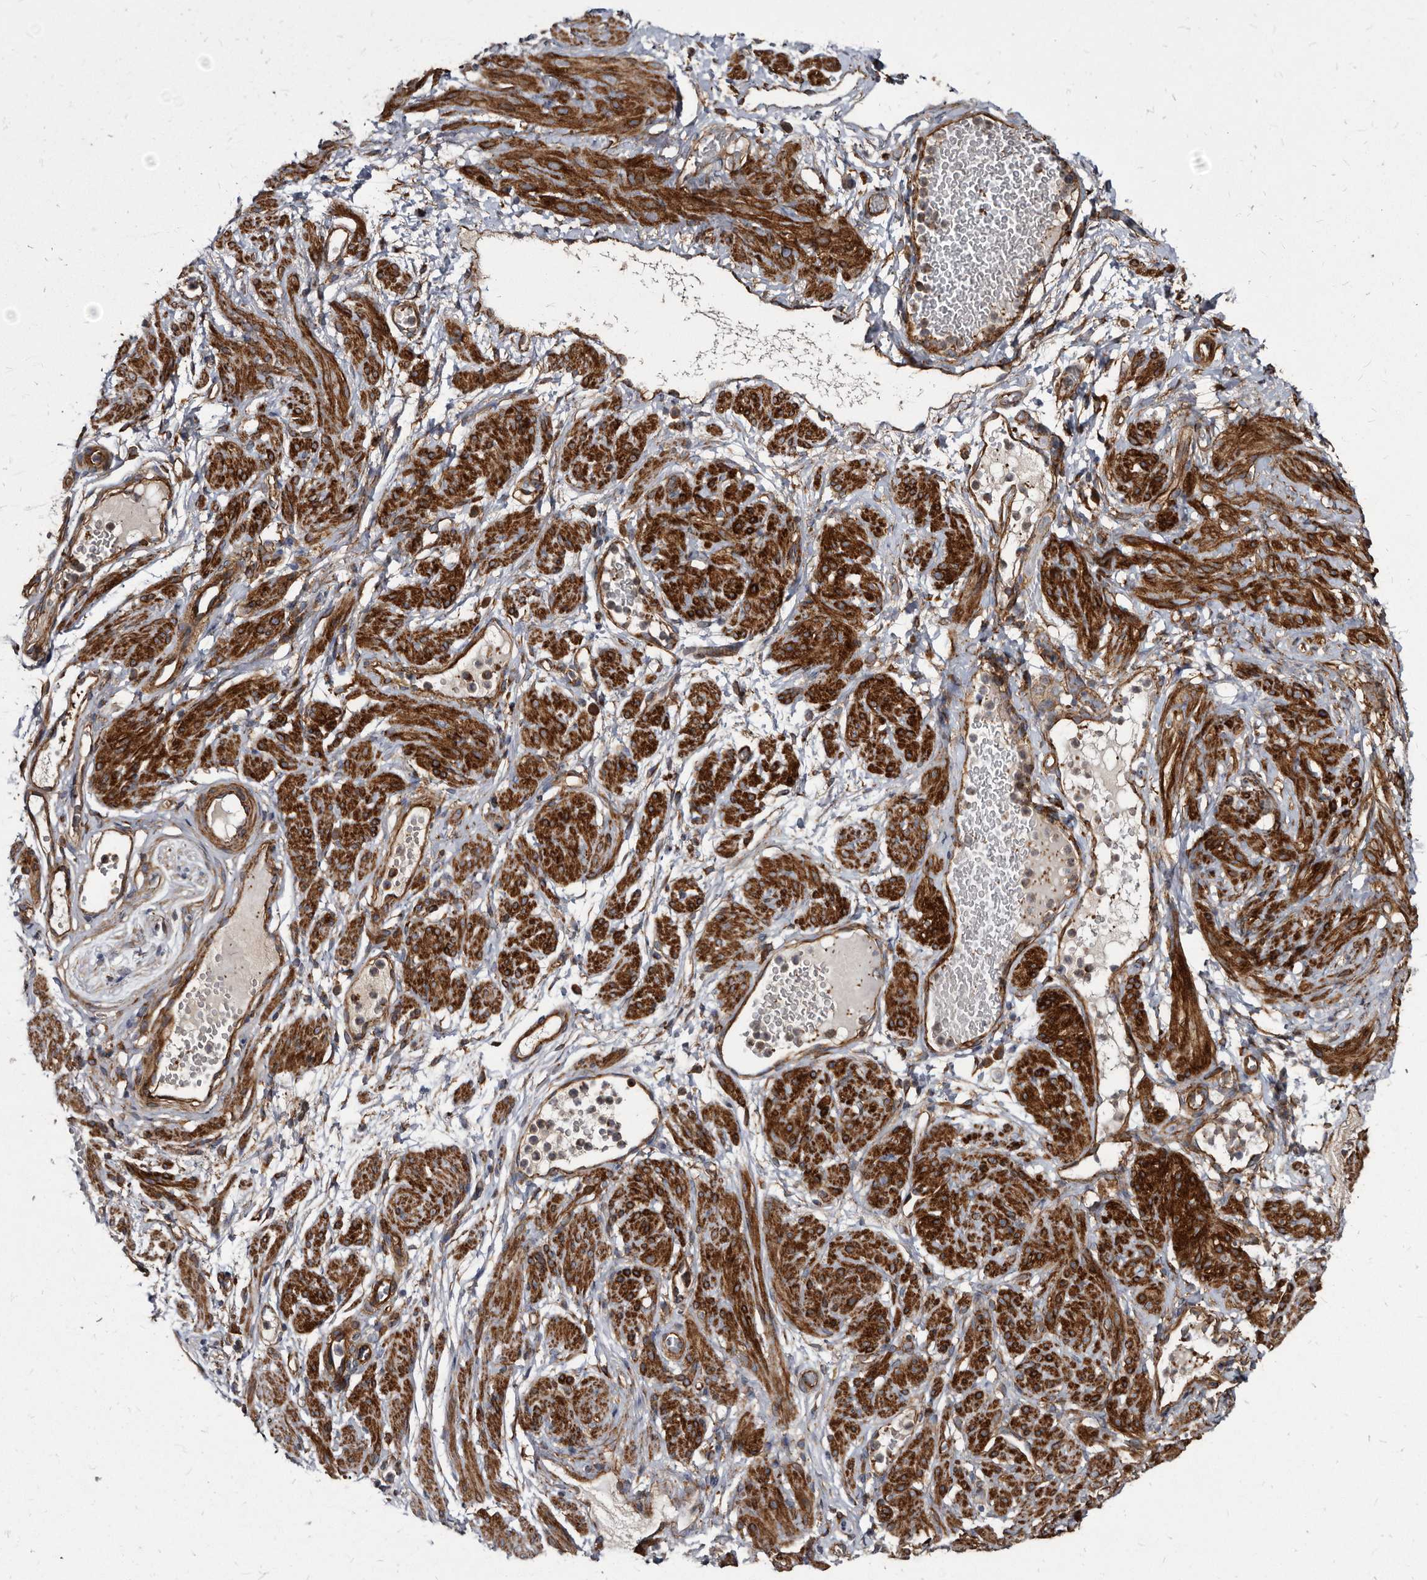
{"staining": {"intensity": "strong", "quantity": ">75%", "location": "cytoplasmic/membranous"}, "tissue": "adipose tissue", "cell_type": "Adipocytes", "image_type": "normal", "snomed": [{"axis": "morphology", "description": "Normal tissue, NOS"}, {"axis": "topography", "description": "Smooth muscle"}, {"axis": "topography", "description": "Peripheral nerve tissue"}], "caption": "Adipocytes demonstrate strong cytoplasmic/membranous positivity in approximately >75% of cells in normal adipose tissue.", "gene": "KCTD20", "patient": {"sex": "female", "age": 39}}